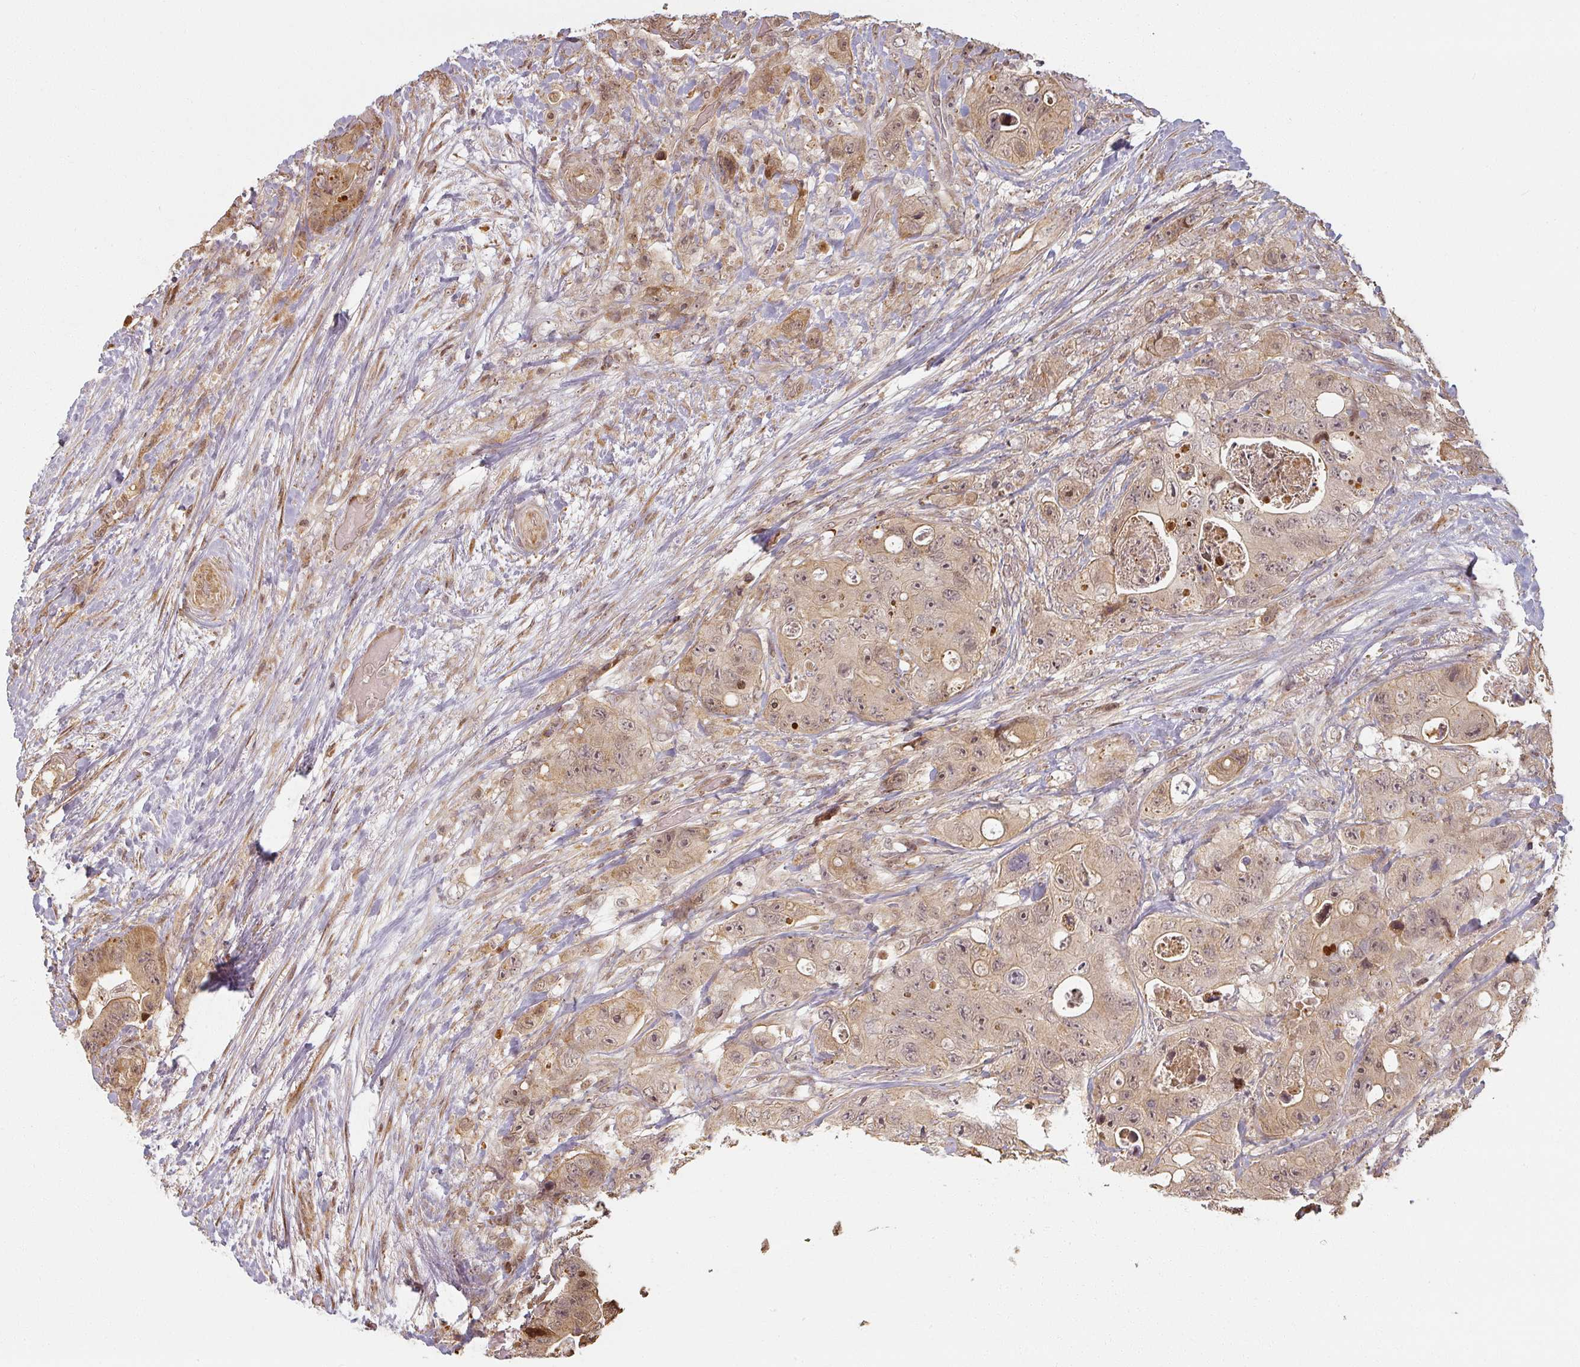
{"staining": {"intensity": "moderate", "quantity": ">75%", "location": "cytoplasmic/membranous,nuclear"}, "tissue": "colorectal cancer", "cell_type": "Tumor cells", "image_type": "cancer", "snomed": [{"axis": "morphology", "description": "Adenocarcinoma, NOS"}, {"axis": "topography", "description": "Colon"}], "caption": "Colorectal adenocarcinoma stained for a protein exhibits moderate cytoplasmic/membranous and nuclear positivity in tumor cells. Ihc stains the protein of interest in brown and the nuclei are stained blue.", "gene": "MED19", "patient": {"sex": "female", "age": 46}}